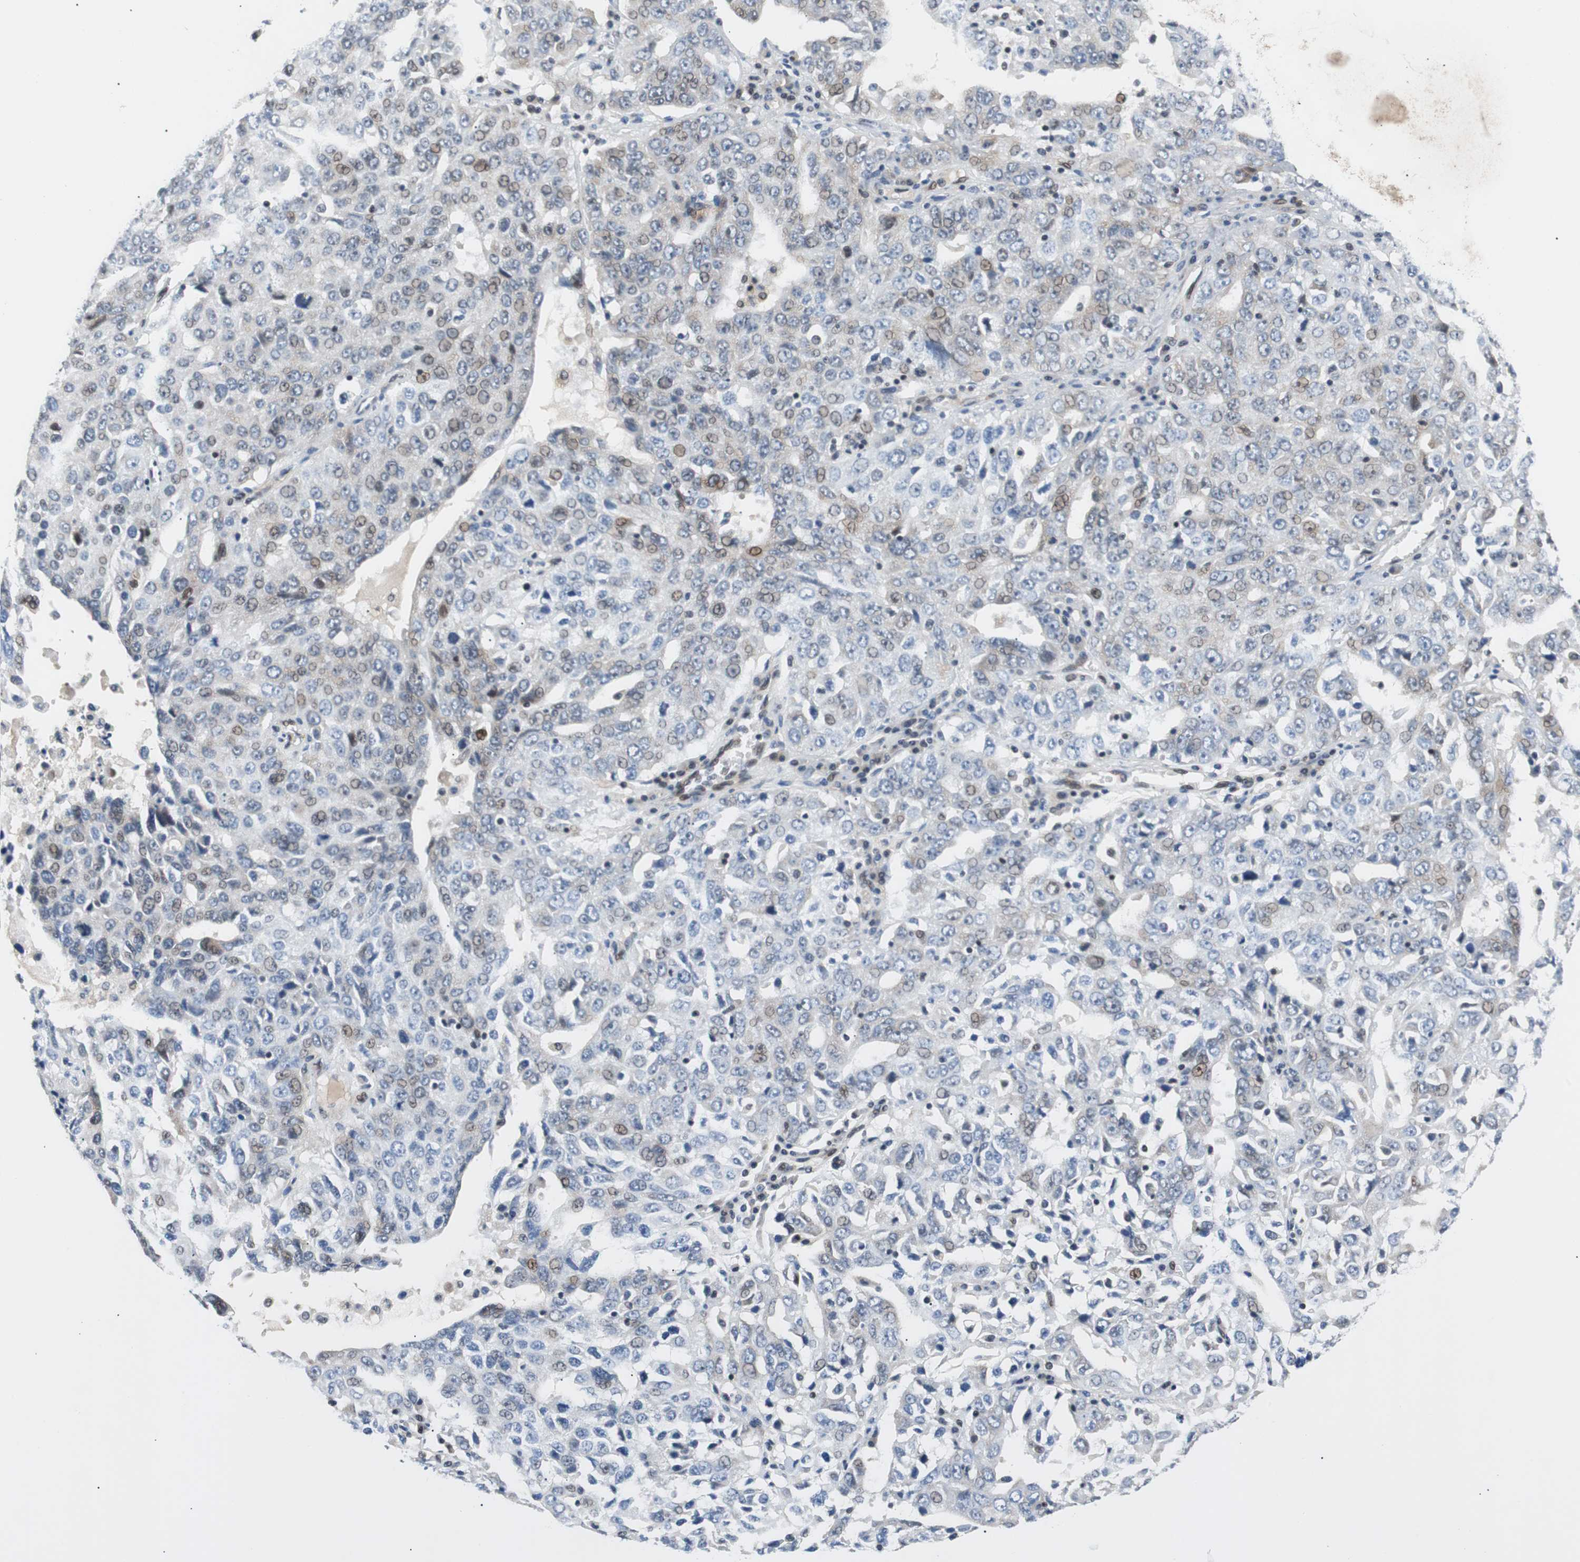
{"staining": {"intensity": "weak", "quantity": "<25%", "location": "nuclear"}, "tissue": "ovarian cancer", "cell_type": "Tumor cells", "image_type": "cancer", "snomed": [{"axis": "morphology", "description": "Carcinoma, endometroid"}, {"axis": "topography", "description": "Ovary"}], "caption": "Tumor cells are negative for protein expression in human endometroid carcinoma (ovarian).", "gene": "MAP2K4", "patient": {"sex": "female", "age": 62}}